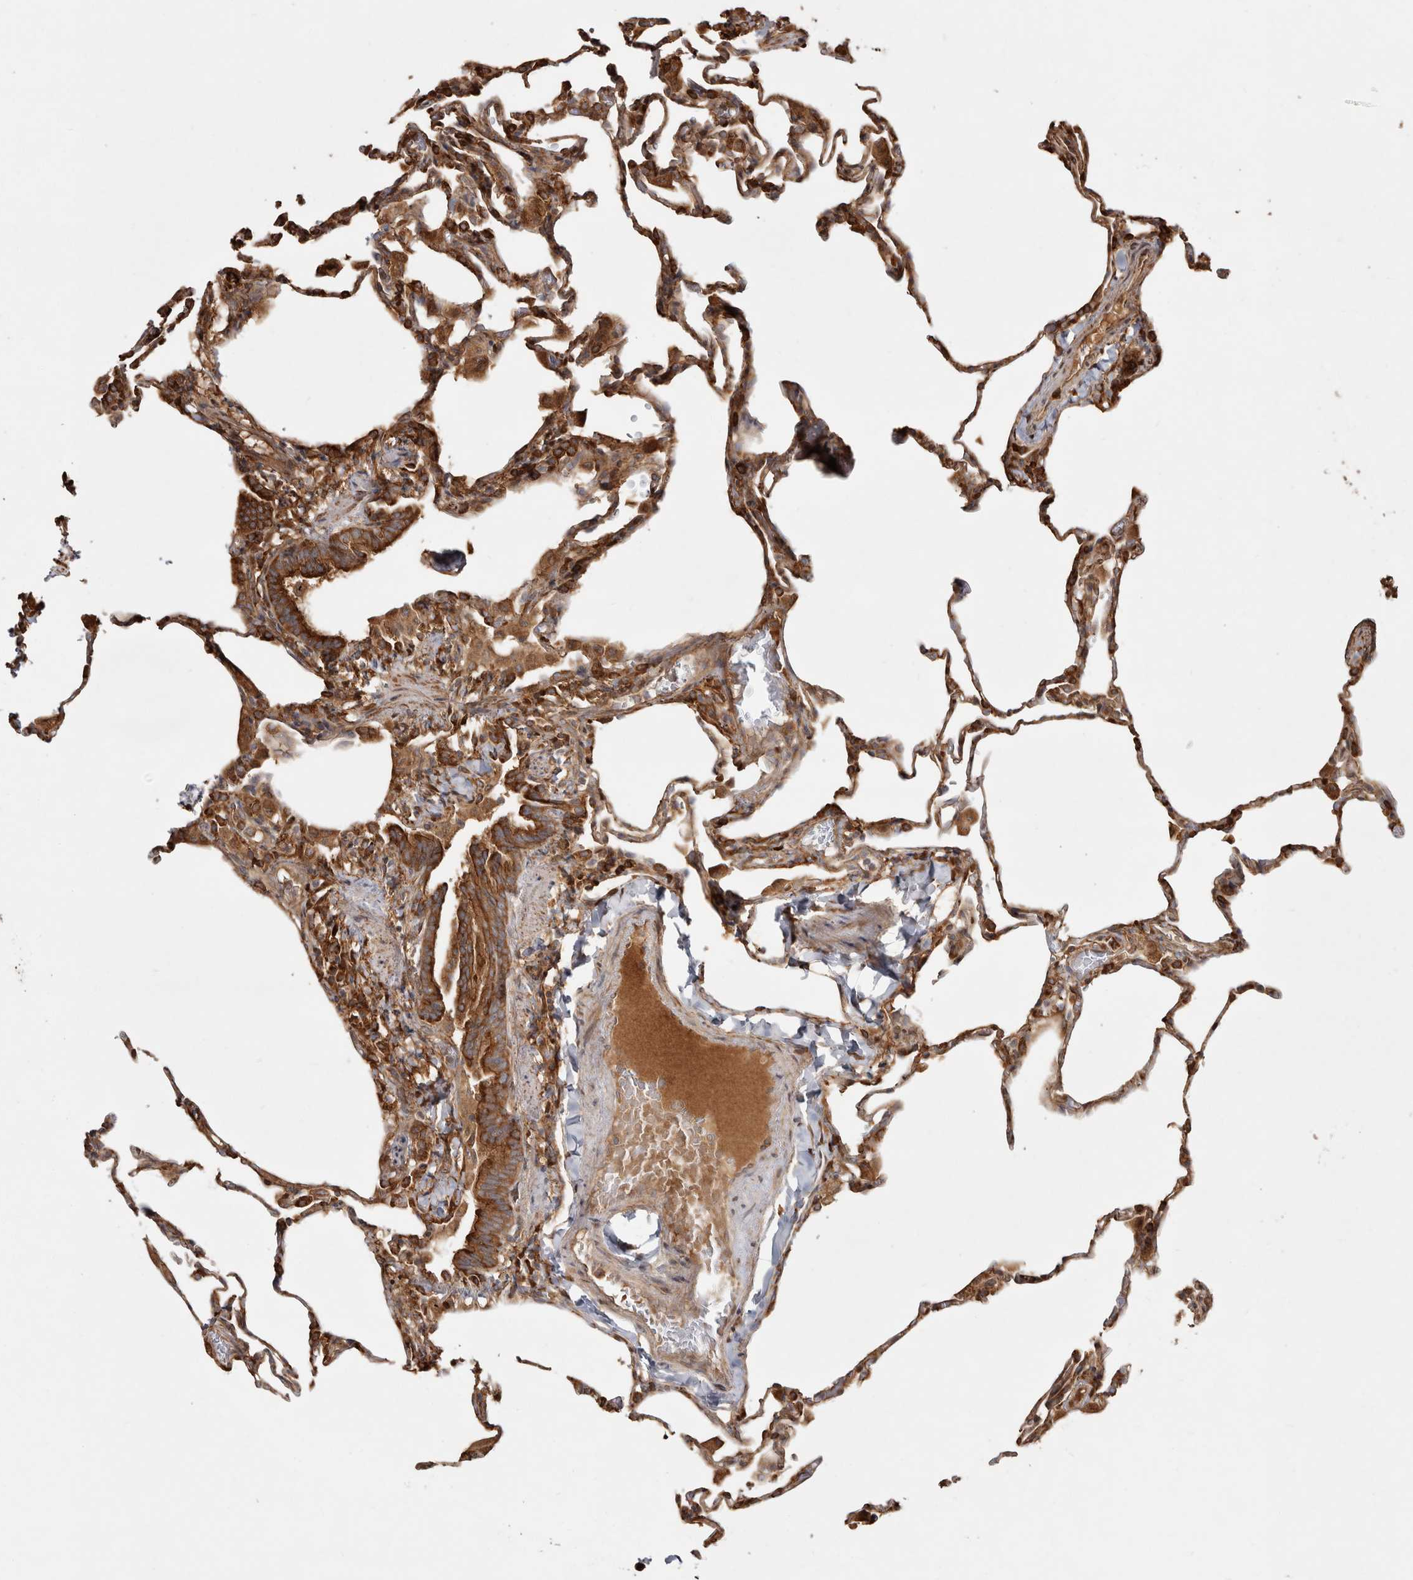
{"staining": {"intensity": "strong", "quantity": ">75%", "location": "cytoplasmic/membranous"}, "tissue": "lung", "cell_type": "Alveolar cells", "image_type": "normal", "snomed": [{"axis": "morphology", "description": "Normal tissue, NOS"}, {"axis": "topography", "description": "Lung"}], "caption": "A histopathology image of lung stained for a protein shows strong cytoplasmic/membranous brown staining in alveolar cells.", "gene": "CAMSAP2", "patient": {"sex": "male", "age": 20}}